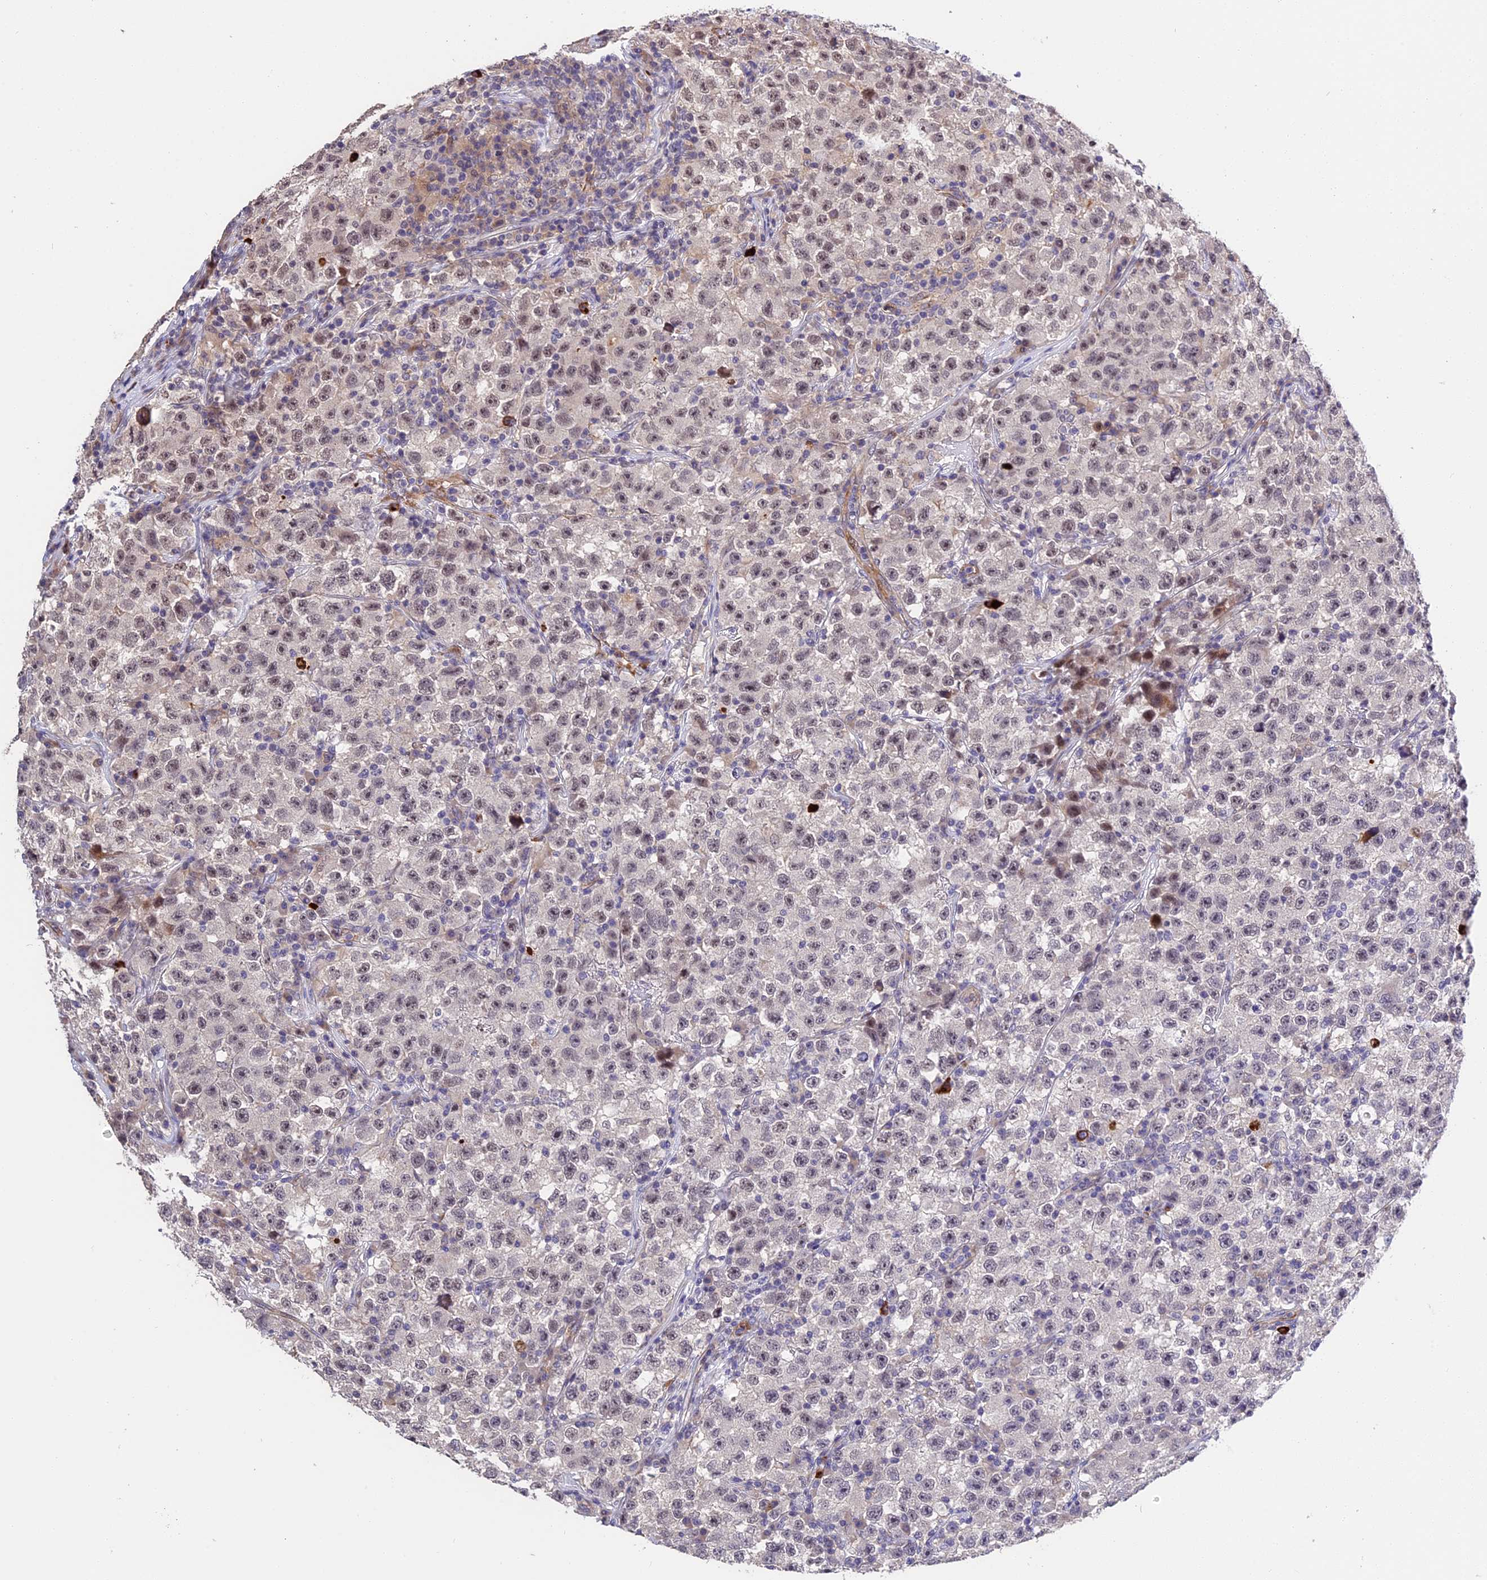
{"staining": {"intensity": "weak", "quantity": "25%-75%", "location": "nuclear"}, "tissue": "testis cancer", "cell_type": "Tumor cells", "image_type": "cancer", "snomed": [{"axis": "morphology", "description": "Seminoma, NOS"}, {"axis": "topography", "description": "Testis"}], "caption": "Weak nuclear expression is identified in about 25%-75% of tumor cells in testis seminoma.", "gene": "MFSD2A", "patient": {"sex": "male", "age": 22}}